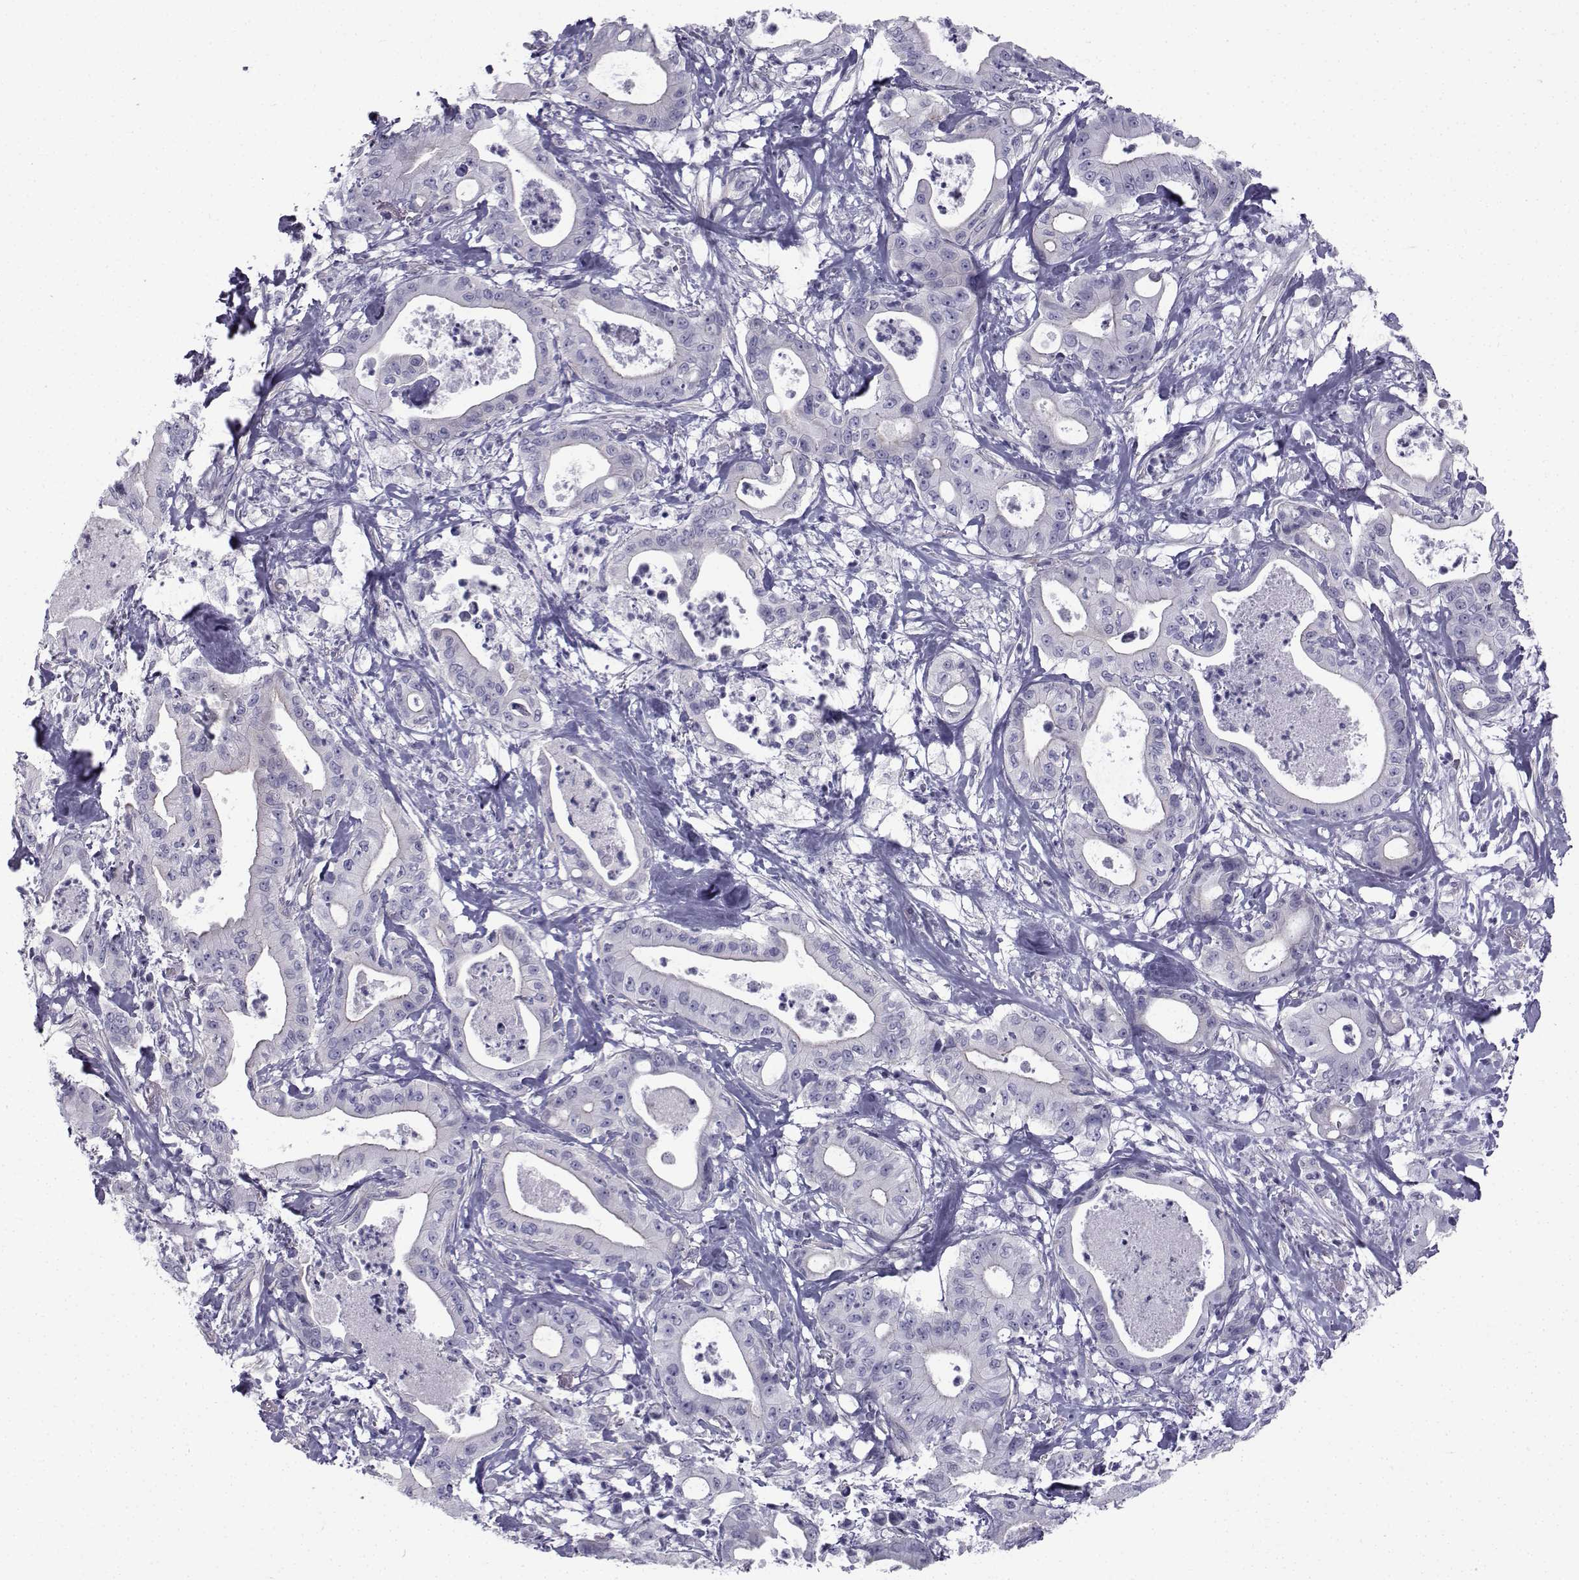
{"staining": {"intensity": "negative", "quantity": "none", "location": "none"}, "tissue": "pancreatic cancer", "cell_type": "Tumor cells", "image_type": "cancer", "snomed": [{"axis": "morphology", "description": "Adenocarcinoma, NOS"}, {"axis": "topography", "description": "Pancreas"}], "caption": "There is no significant staining in tumor cells of pancreatic cancer. Brightfield microscopy of immunohistochemistry (IHC) stained with DAB (brown) and hematoxylin (blue), captured at high magnification.", "gene": "SPANXD", "patient": {"sex": "male", "age": 71}}